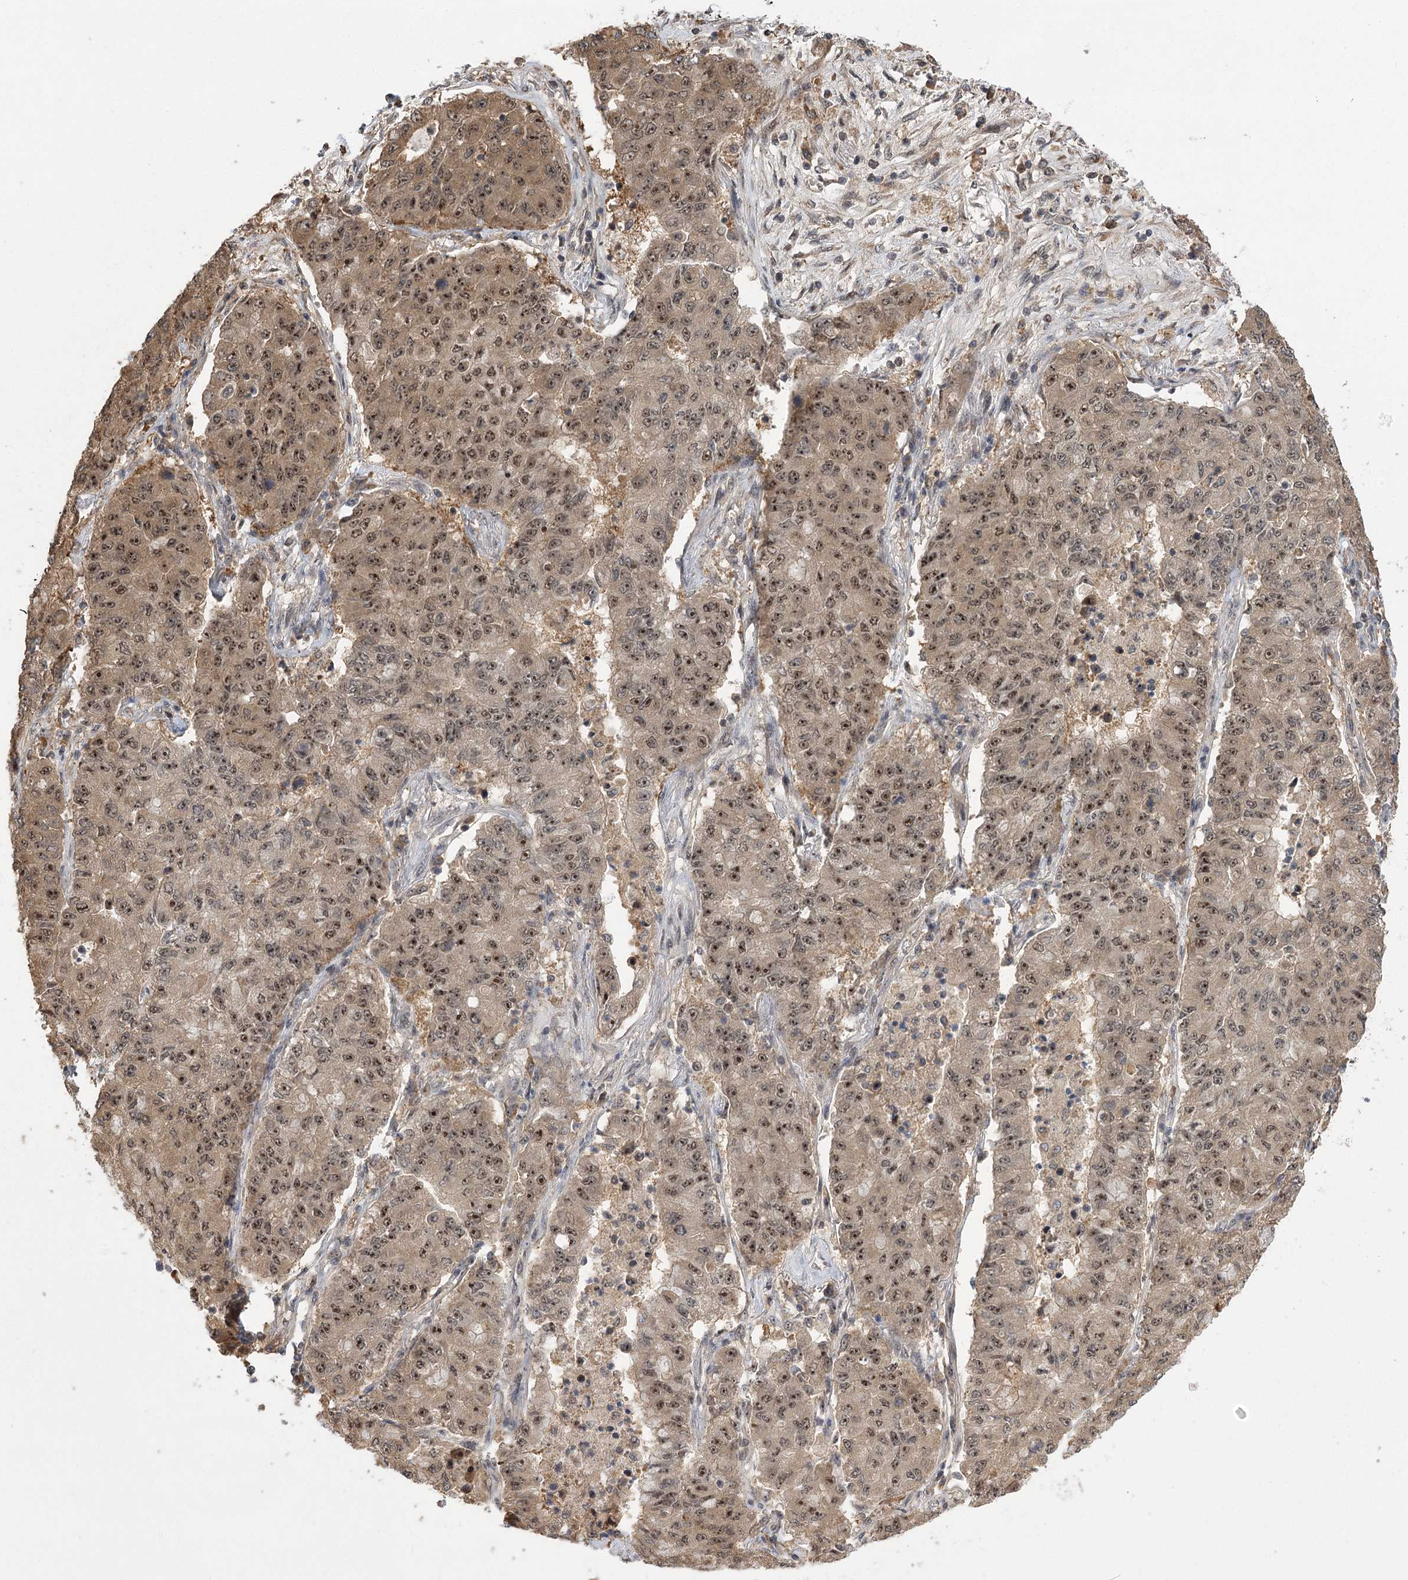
{"staining": {"intensity": "moderate", "quantity": ">75%", "location": "nuclear"}, "tissue": "lung cancer", "cell_type": "Tumor cells", "image_type": "cancer", "snomed": [{"axis": "morphology", "description": "Squamous cell carcinoma, NOS"}, {"axis": "topography", "description": "Lung"}], "caption": "IHC of lung cancer reveals medium levels of moderate nuclear staining in about >75% of tumor cells. (DAB = brown stain, brightfield microscopy at high magnification).", "gene": "SERGEF", "patient": {"sex": "male", "age": 74}}